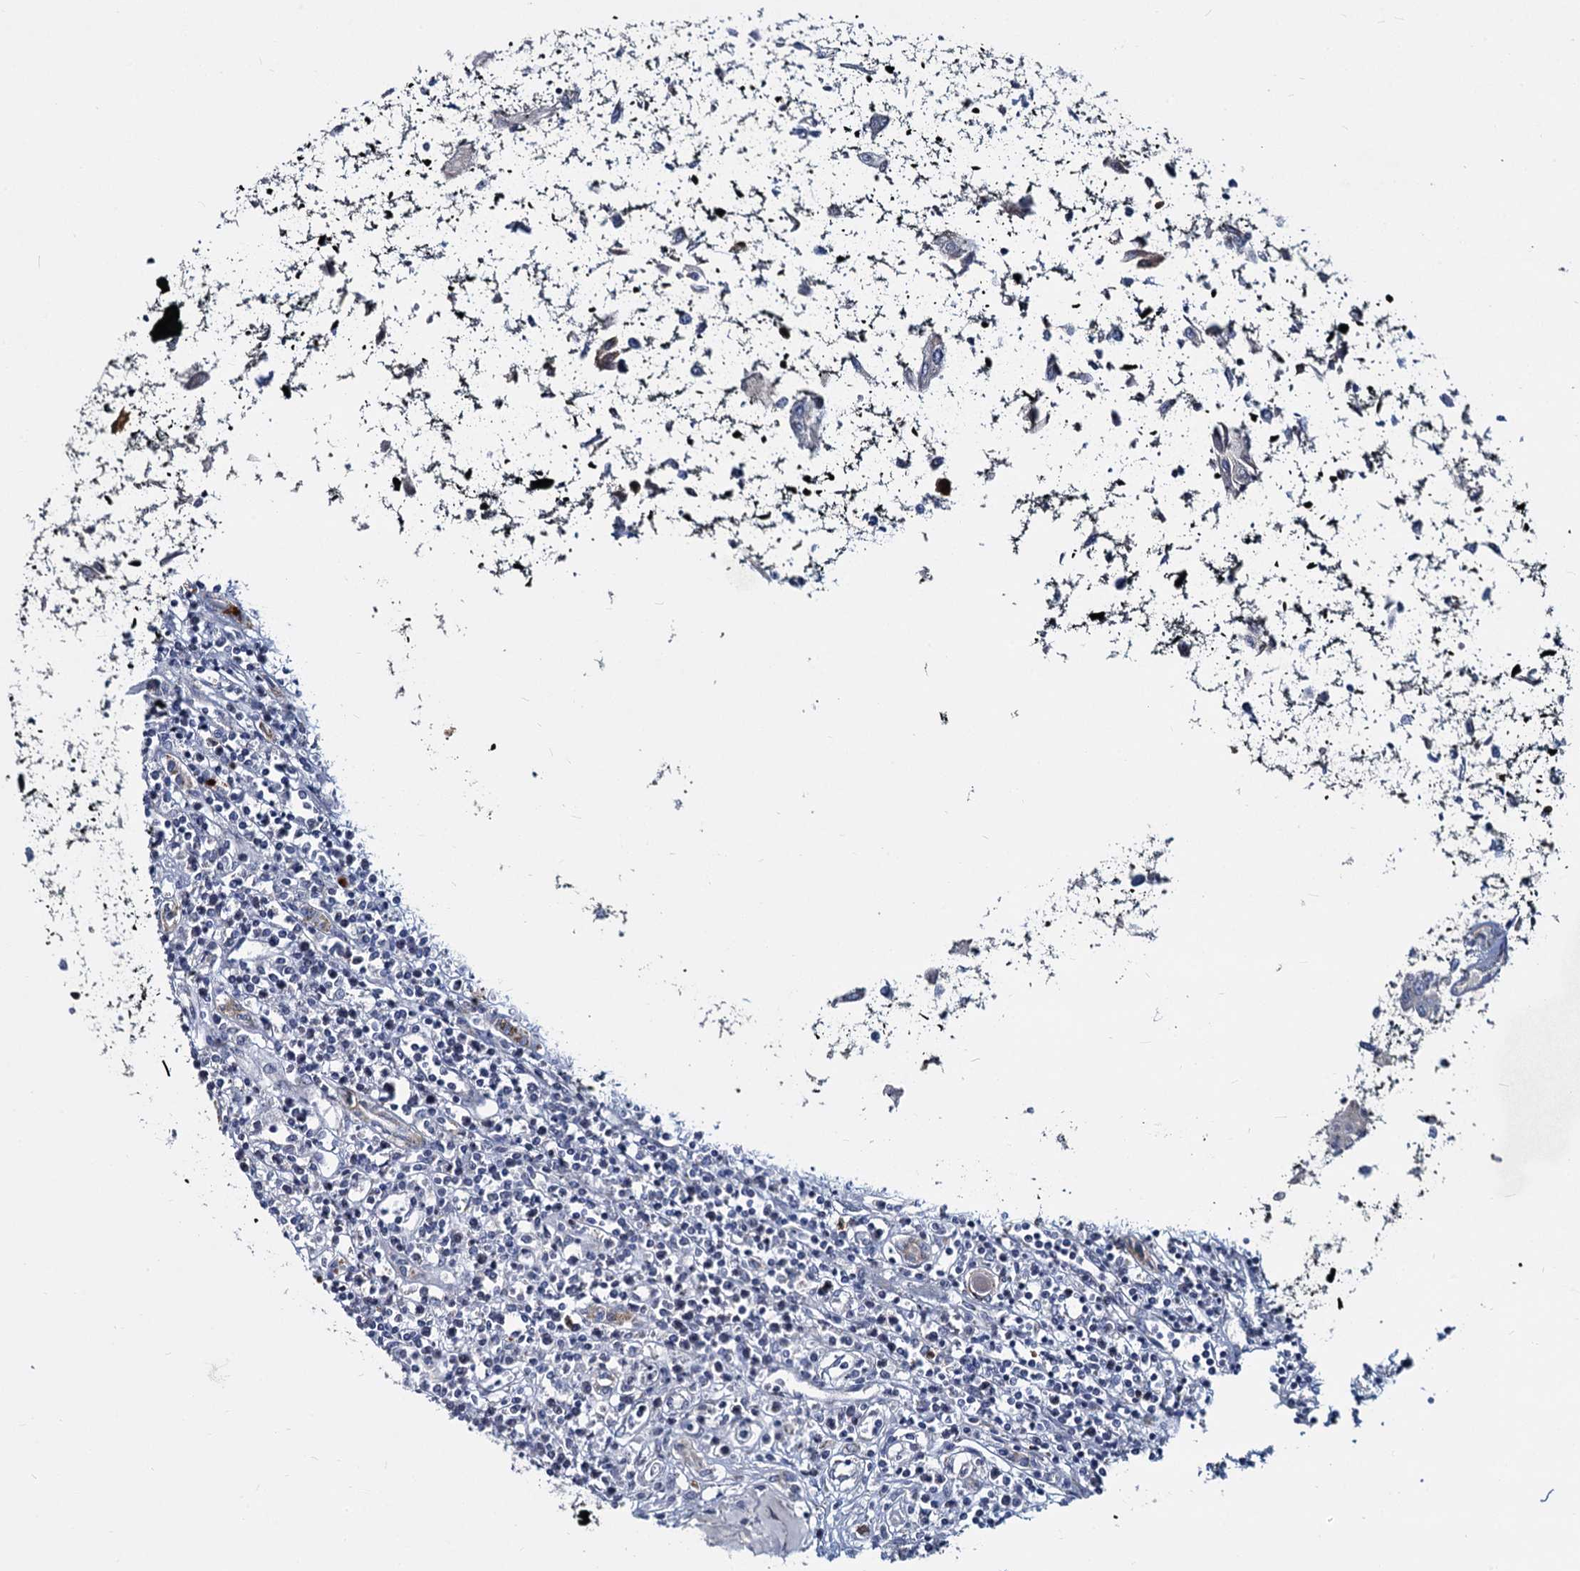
{"staining": {"intensity": "negative", "quantity": "none", "location": "none"}, "tissue": "renal cancer", "cell_type": "Tumor cells", "image_type": "cancer", "snomed": [{"axis": "morphology", "description": "Adenocarcinoma, NOS"}, {"axis": "topography", "description": "Kidney"}], "caption": "A photomicrograph of renal adenocarcinoma stained for a protein exhibits no brown staining in tumor cells.", "gene": "DCUN1D2", "patient": {"sex": "male", "age": 59}}